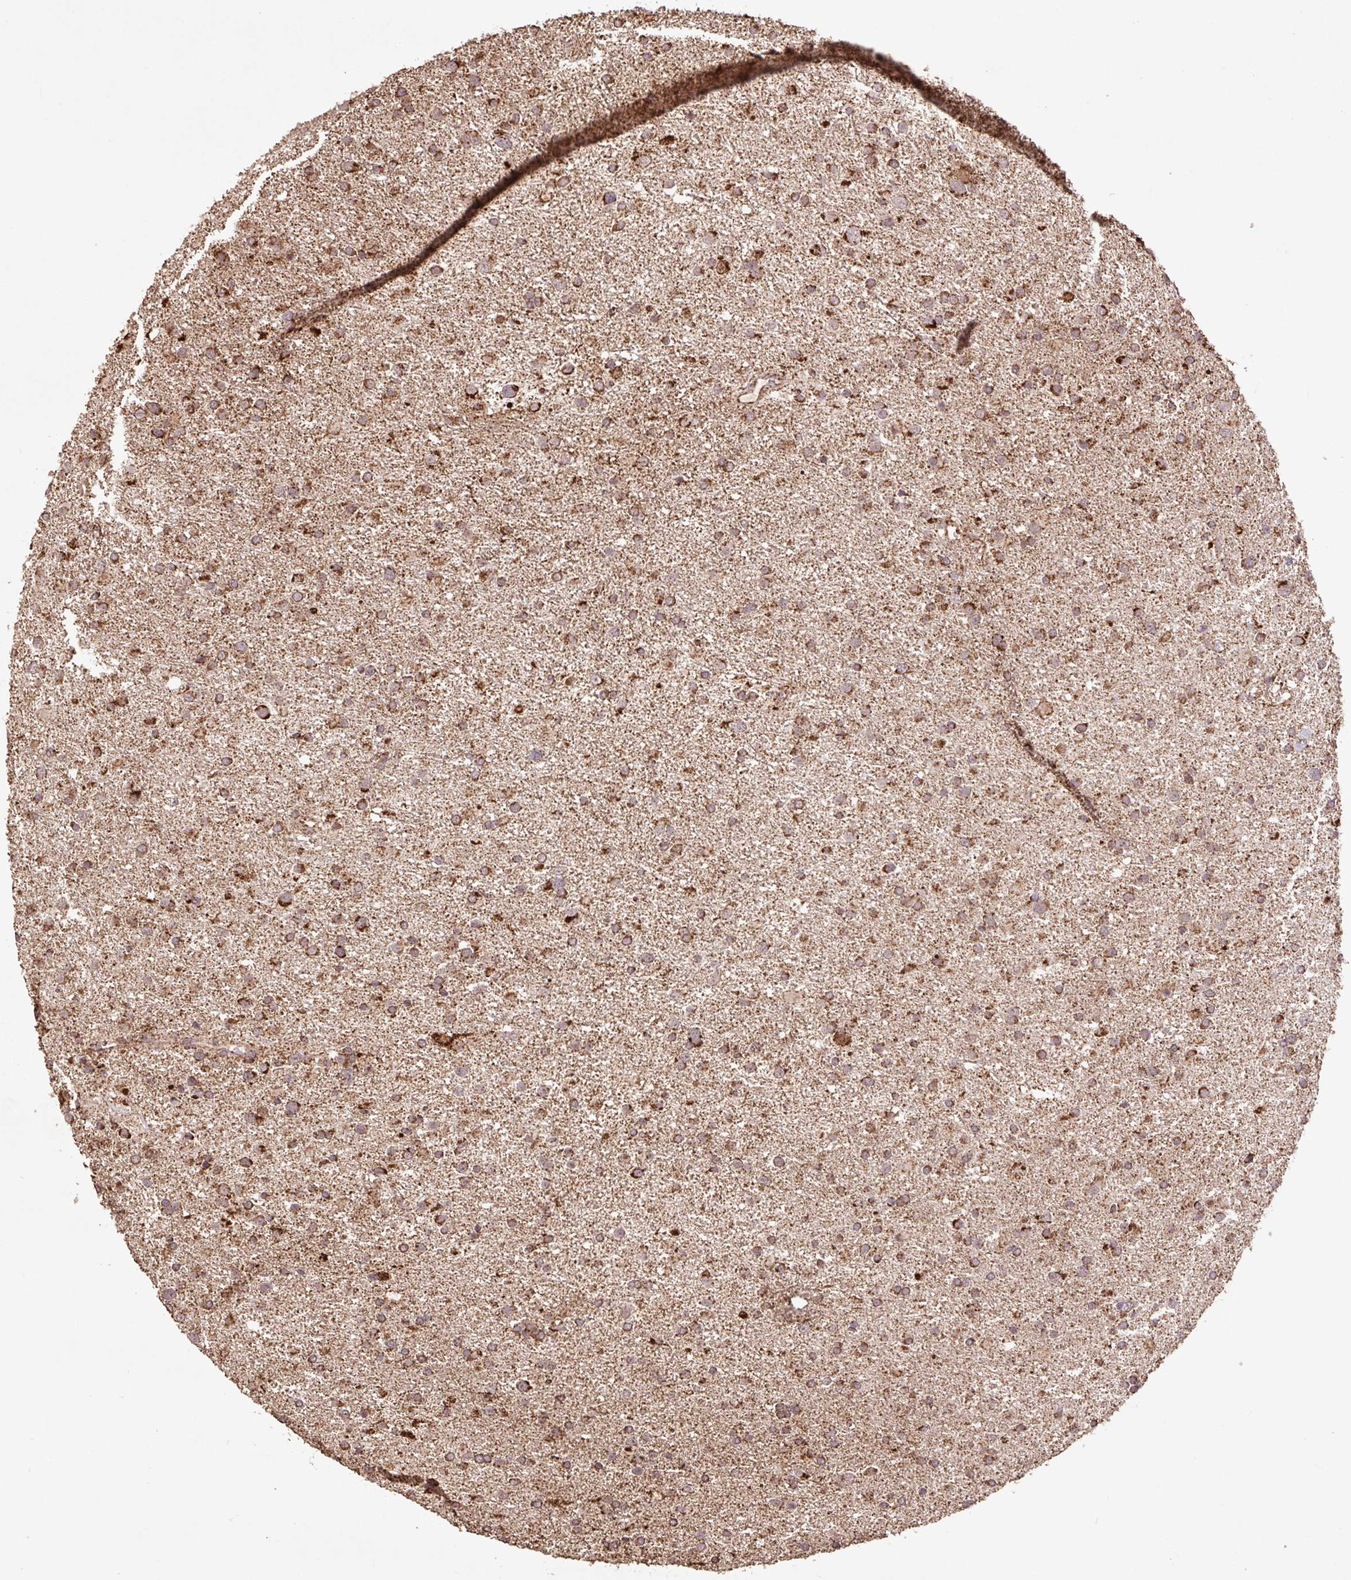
{"staining": {"intensity": "strong", "quantity": ">75%", "location": "cytoplasmic/membranous"}, "tissue": "glioma", "cell_type": "Tumor cells", "image_type": "cancer", "snomed": [{"axis": "morphology", "description": "Glioma, malignant, Low grade"}, {"axis": "topography", "description": "Brain"}], "caption": "The histopathology image shows immunohistochemical staining of glioma. There is strong cytoplasmic/membranous positivity is seen in approximately >75% of tumor cells.", "gene": "ATP5F1A", "patient": {"sex": "female", "age": 32}}